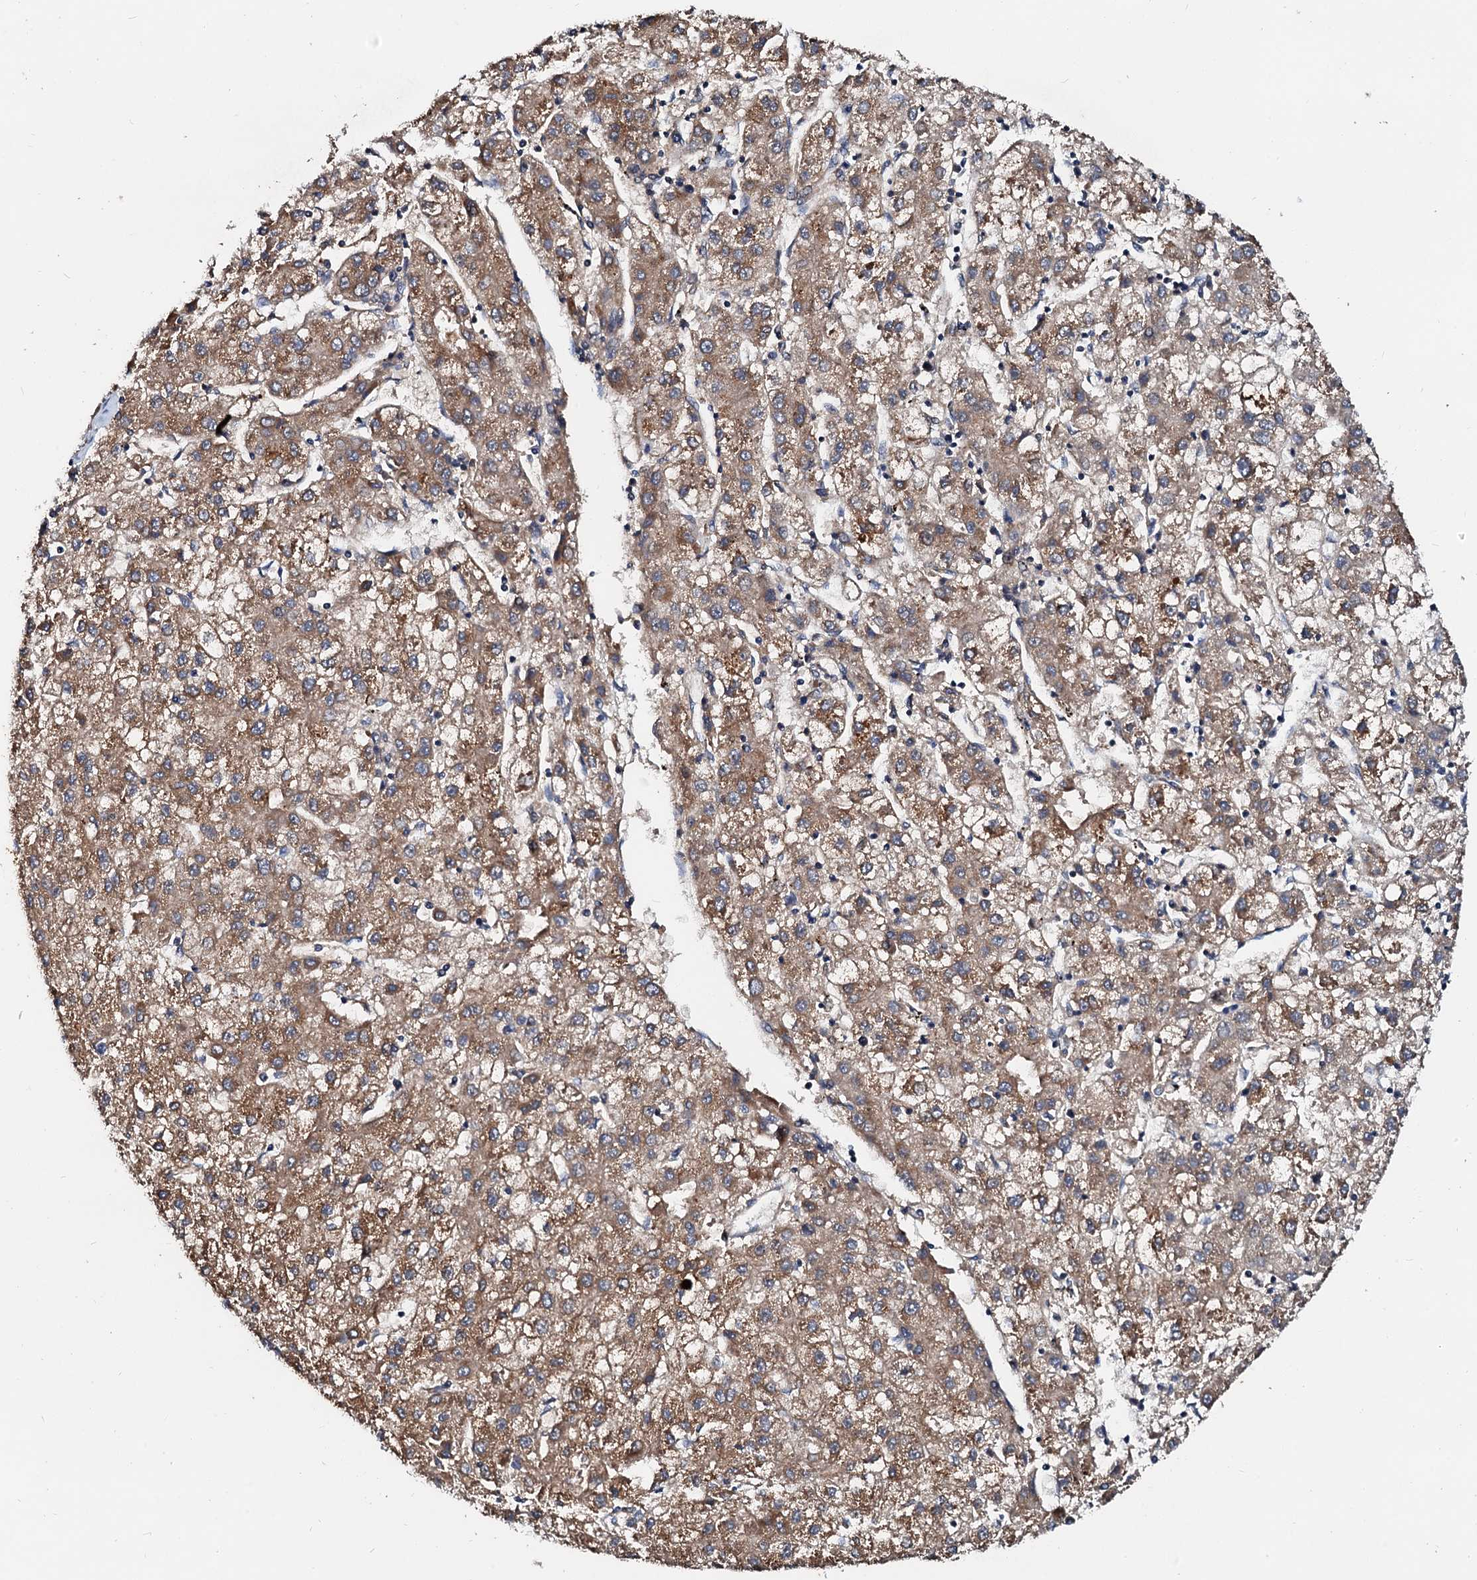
{"staining": {"intensity": "moderate", "quantity": ">75%", "location": "cytoplasmic/membranous"}, "tissue": "liver cancer", "cell_type": "Tumor cells", "image_type": "cancer", "snomed": [{"axis": "morphology", "description": "Carcinoma, Hepatocellular, NOS"}, {"axis": "topography", "description": "Liver"}], "caption": "DAB immunohistochemical staining of hepatocellular carcinoma (liver) demonstrates moderate cytoplasmic/membranous protein expression in about >75% of tumor cells.", "gene": "FIBIN", "patient": {"sex": "male", "age": 72}}